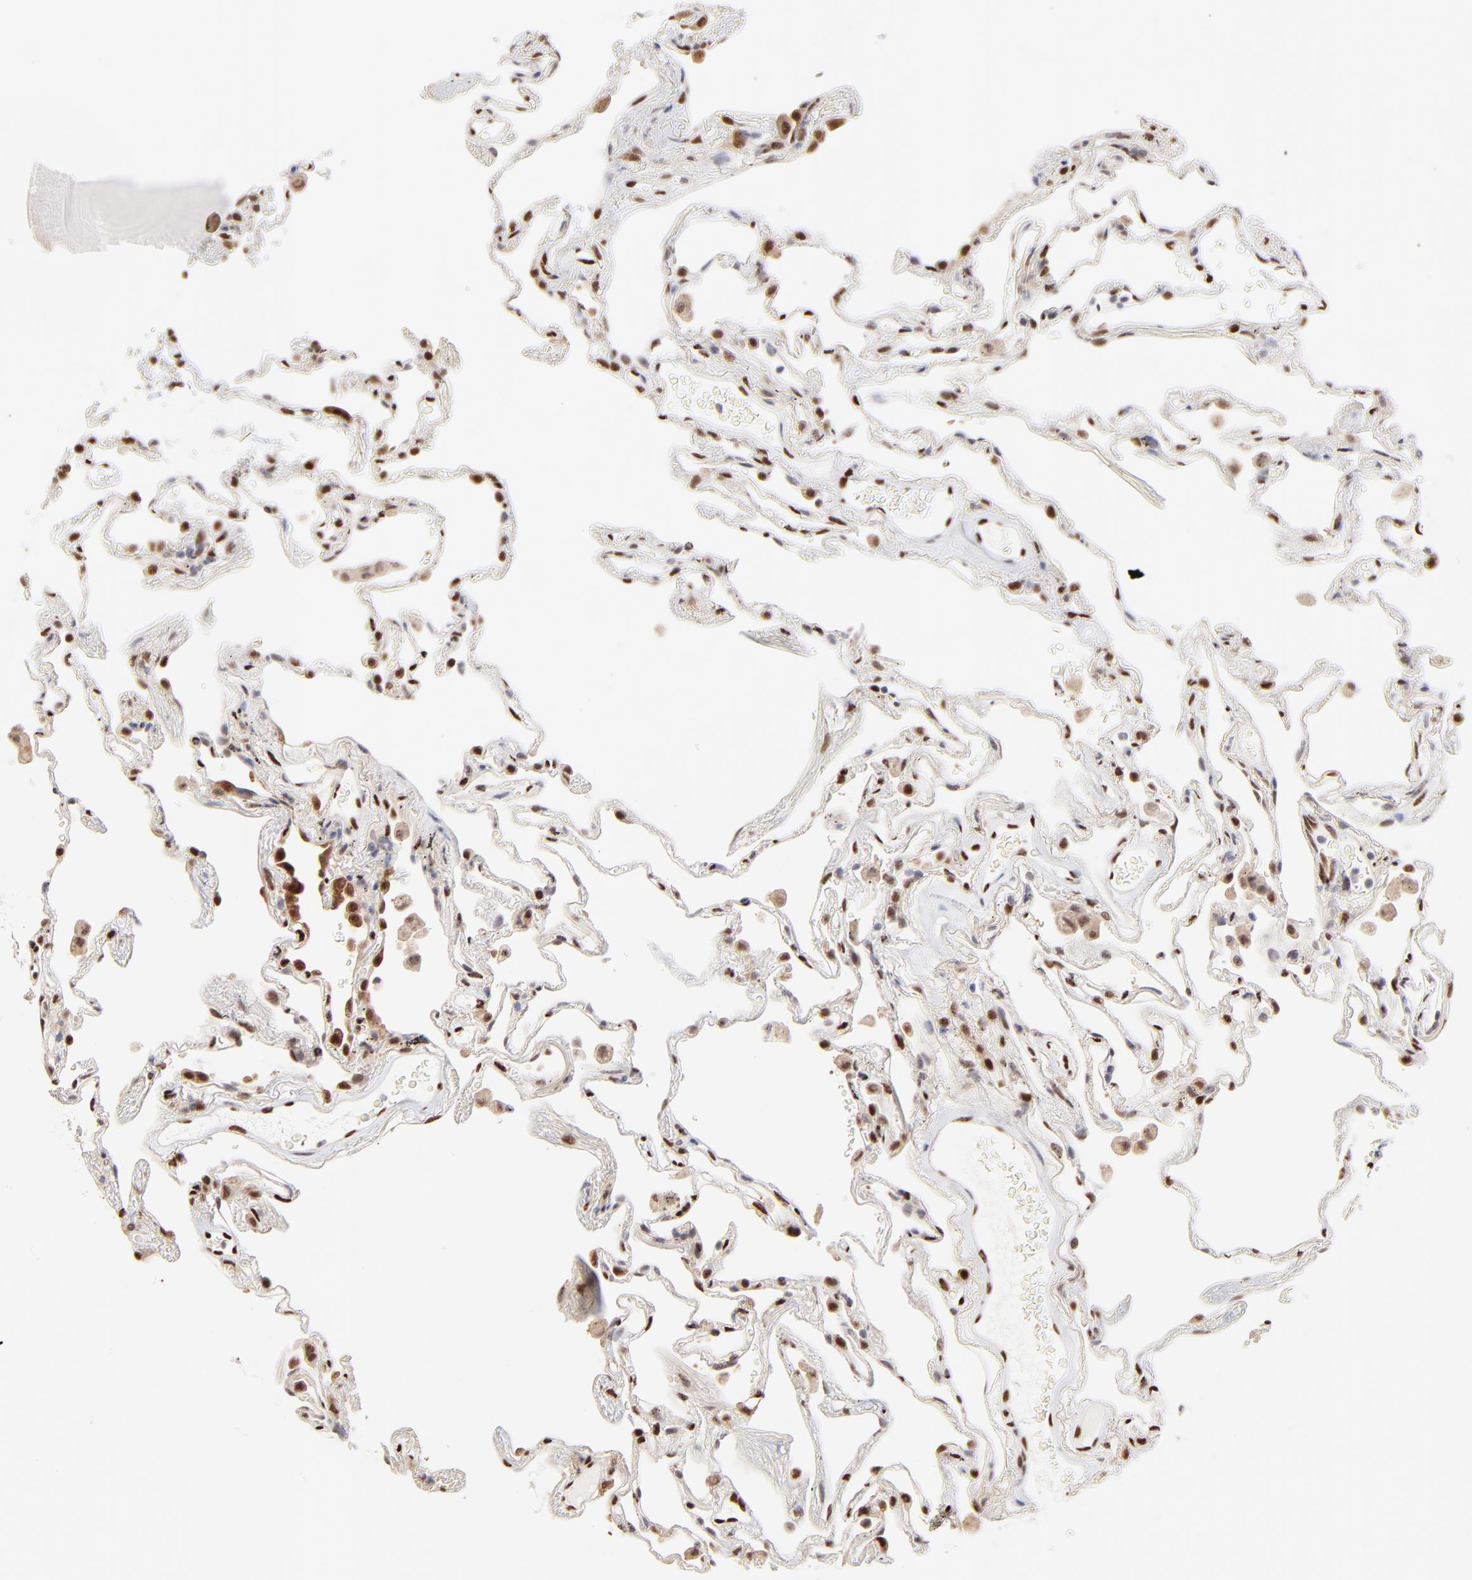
{"staining": {"intensity": "strong", "quantity": ">75%", "location": "nuclear"}, "tissue": "lung", "cell_type": "Alveolar cells", "image_type": "normal", "snomed": [{"axis": "morphology", "description": "Normal tissue, NOS"}, {"axis": "morphology", "description": "Inflammation, NOS"}, {"axis": "topography", "description": "Lung"}], "caption": "Immunohistochemistry (IHC) photomicrograph of normal lung: lung stained using immunohistochemistry demonstrates high levels of strong protein expression localized specifically in the nuclear of alveolar cells, appearing as a nuclear brown color.", "gene": "STAT3", "patient": {"sex": "male", "age": 69}}